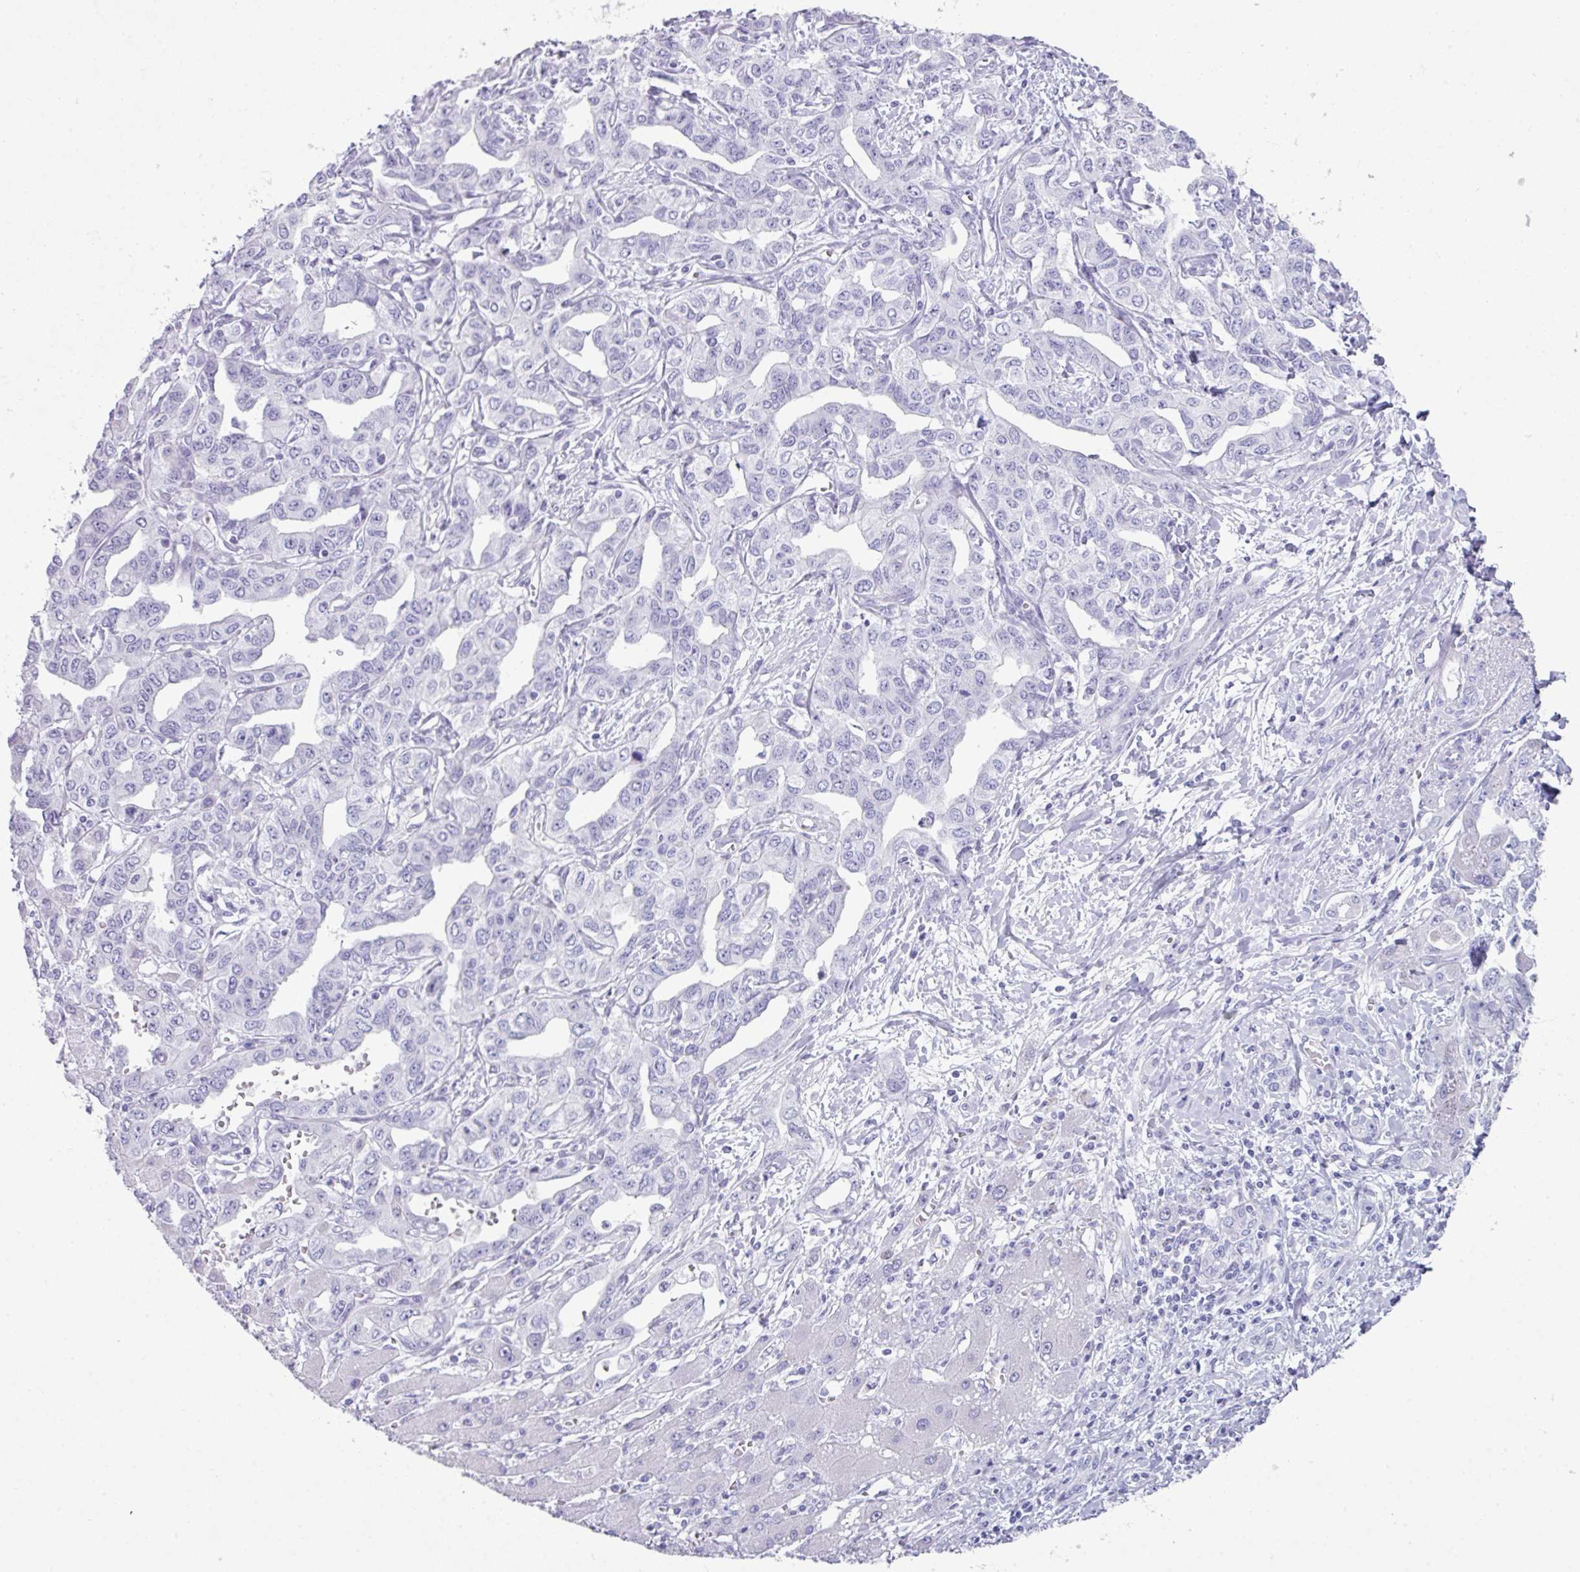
{"staining": {"intensity": "negative", "quantity": "none", "location": "none"}, "tissue": "liver cancer", "cell_type": "Tumor cells", "image_type": "cancer", "snomed": [{"axis": "morphology", "description": "Cholangiocarcinoma"}, {"axis": "topography", "description": "Liver"}], "caption": "Micrograph shows no significant protein positivity in tumor cells of liver cancer. (DAB immunohistochemistry with hematoxylin counter stain).", "gene": "ABCC5", "patient": {"sex": "male", "age": 59}}